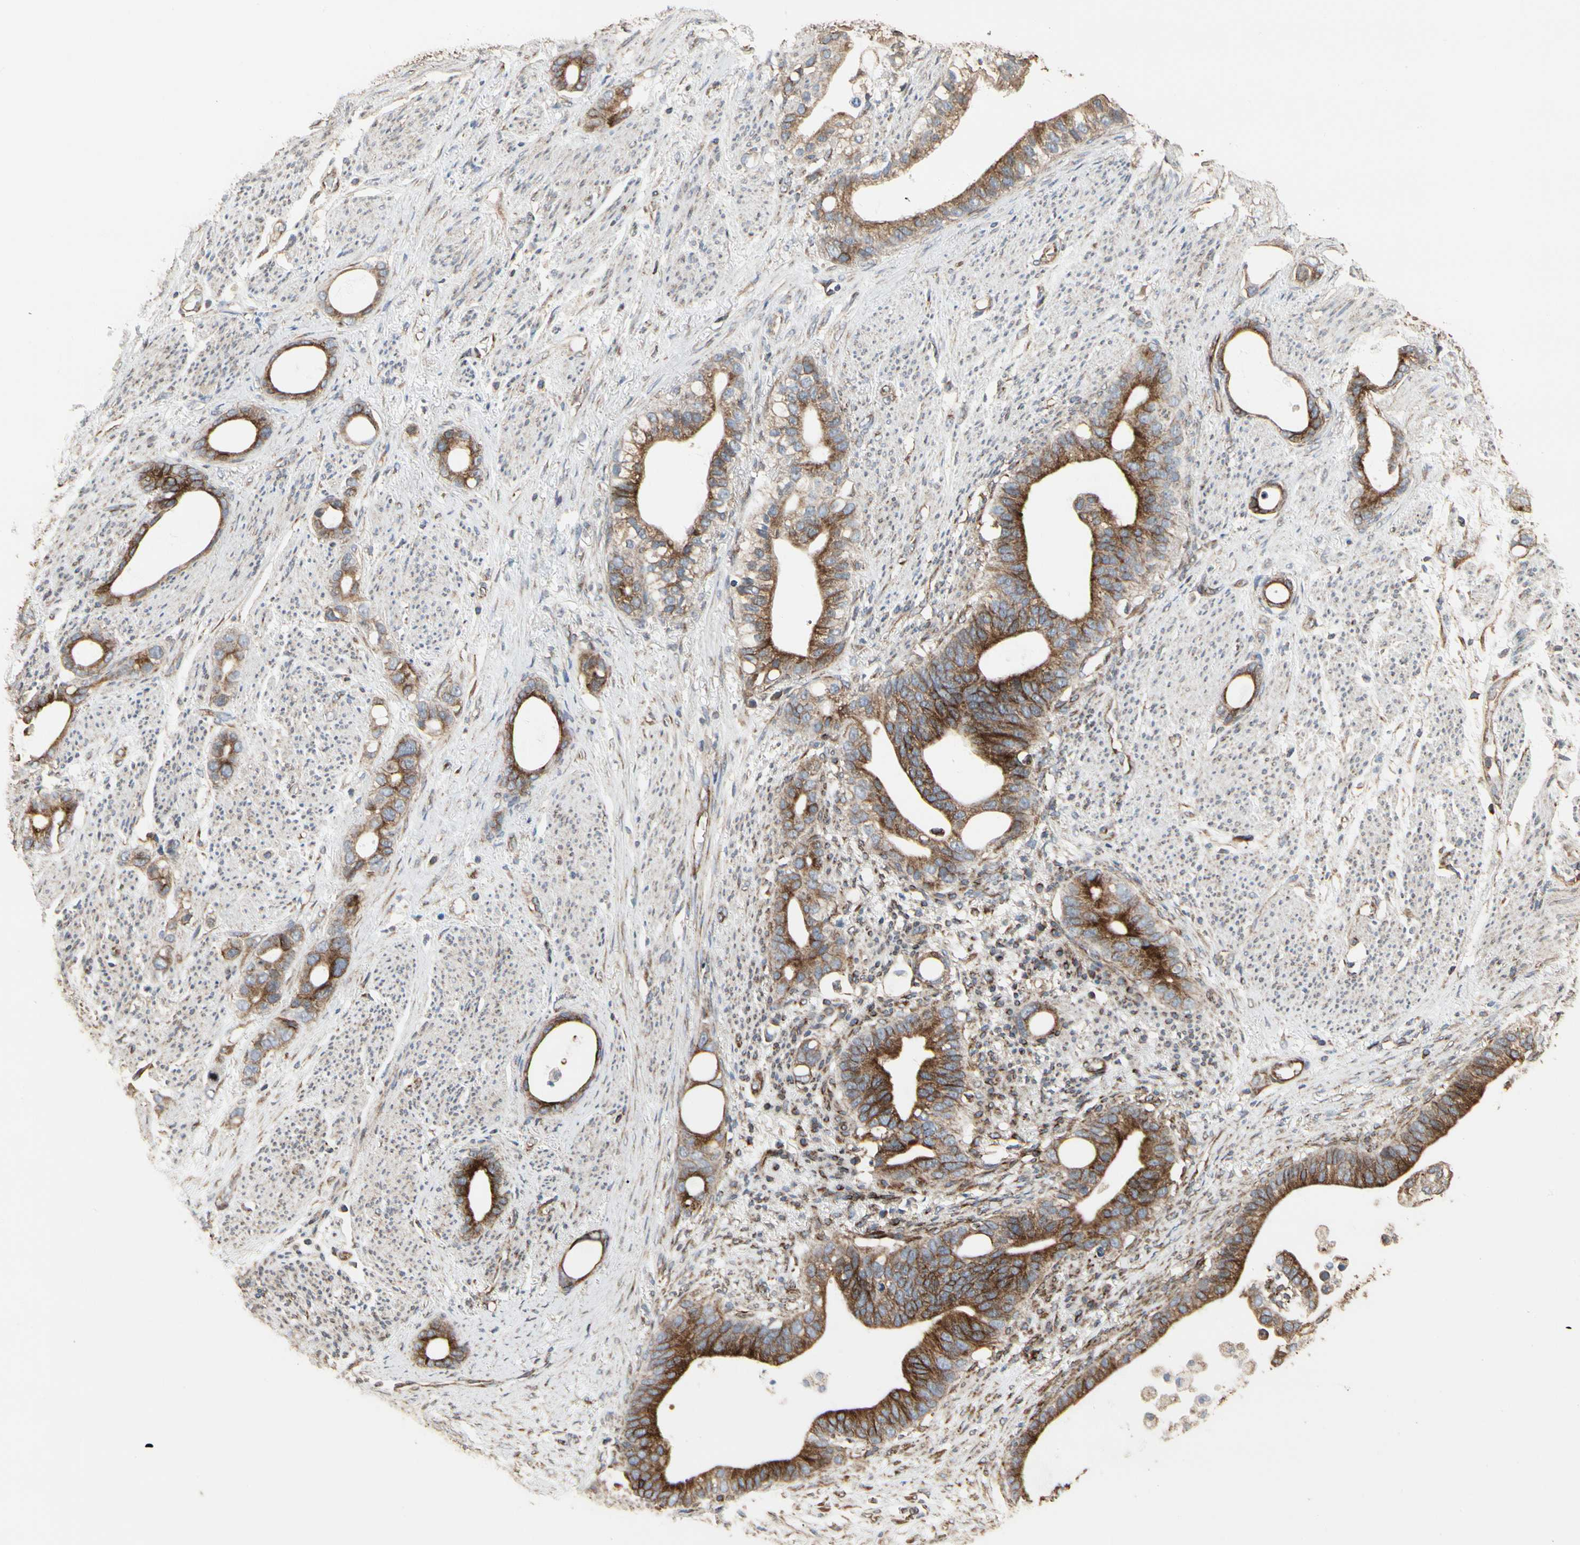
{"staining": {"intensity": "moderate", "quantity": "25%-75%", "location": "cytoplasmic/membranous"}, "tissue": "stomach cancer", "cell_type": "Tumor cells", "image_type": "cancer", "snomed": [{"axis": "morphology", "description": "Adenocarcinoma, NOS"}, {"axis": "topography", "description": "Stomach"}], "caption": "This is an image of immunohistochemistry staining of stomach cancer (adenocarcinoma), which shows moderate positivity in the cytoplasmic/membranous of tumor cells.", "gene": "TUBA1A", "patient": {"sex": "female", "age": 75}}